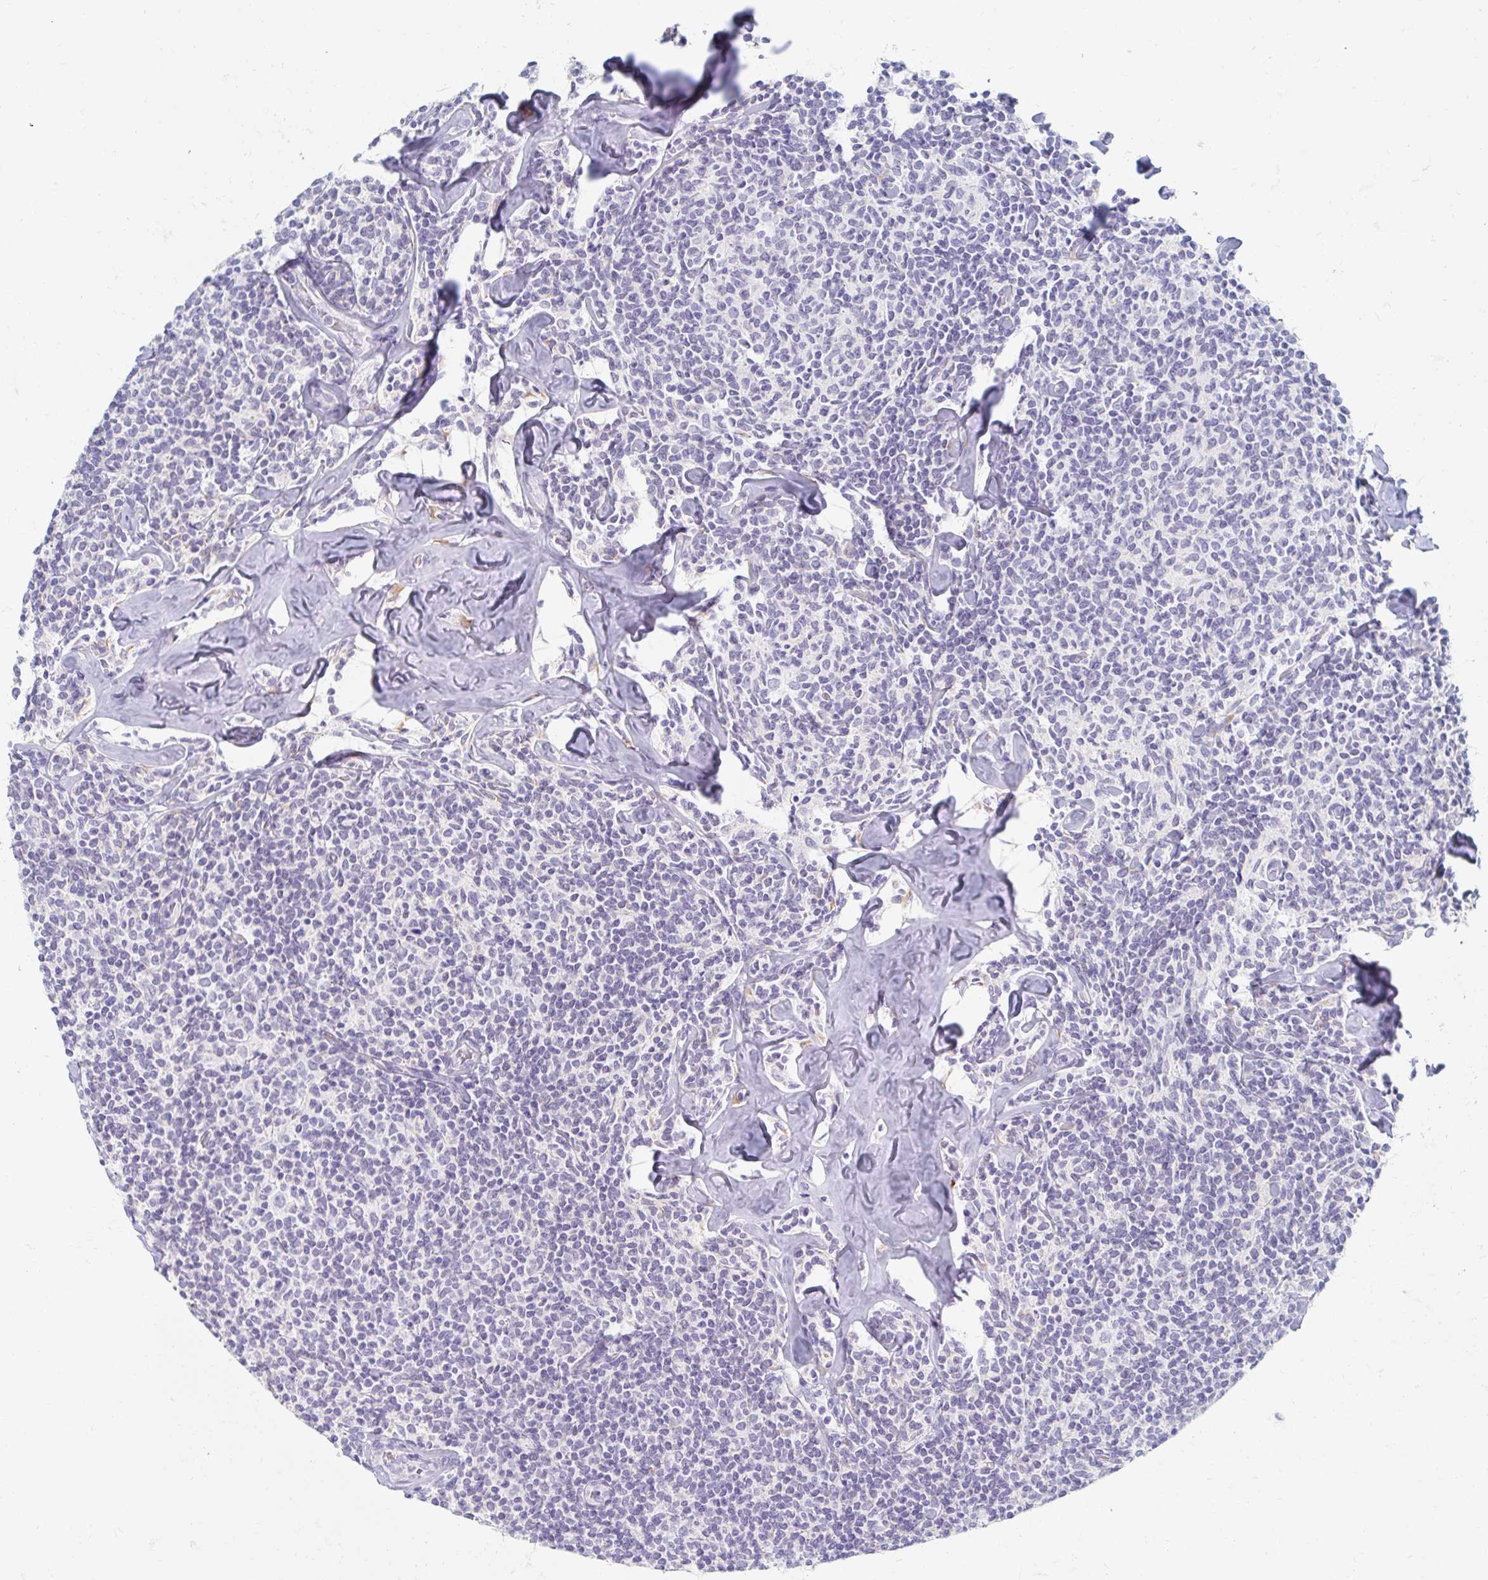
{"staining": {"intensity": "negative", "quantity": "none", "location": "none"}, "tissue": "lymphoma", "cell_type": "Tumor cells", "image_type": "cancer", "snomed": [{"axis": "morphology", "description": "Malignant lymphoma, non-Hodgkin's type, Low grade"}, {"axis": "topography", "description": "Lymph node"}], "caption": "Human lymphoma stained for a protein using IHC reveals no expression in tumor cells.", "gene": "MYLK2", "patient": {"sex": "female", "age": 56}}